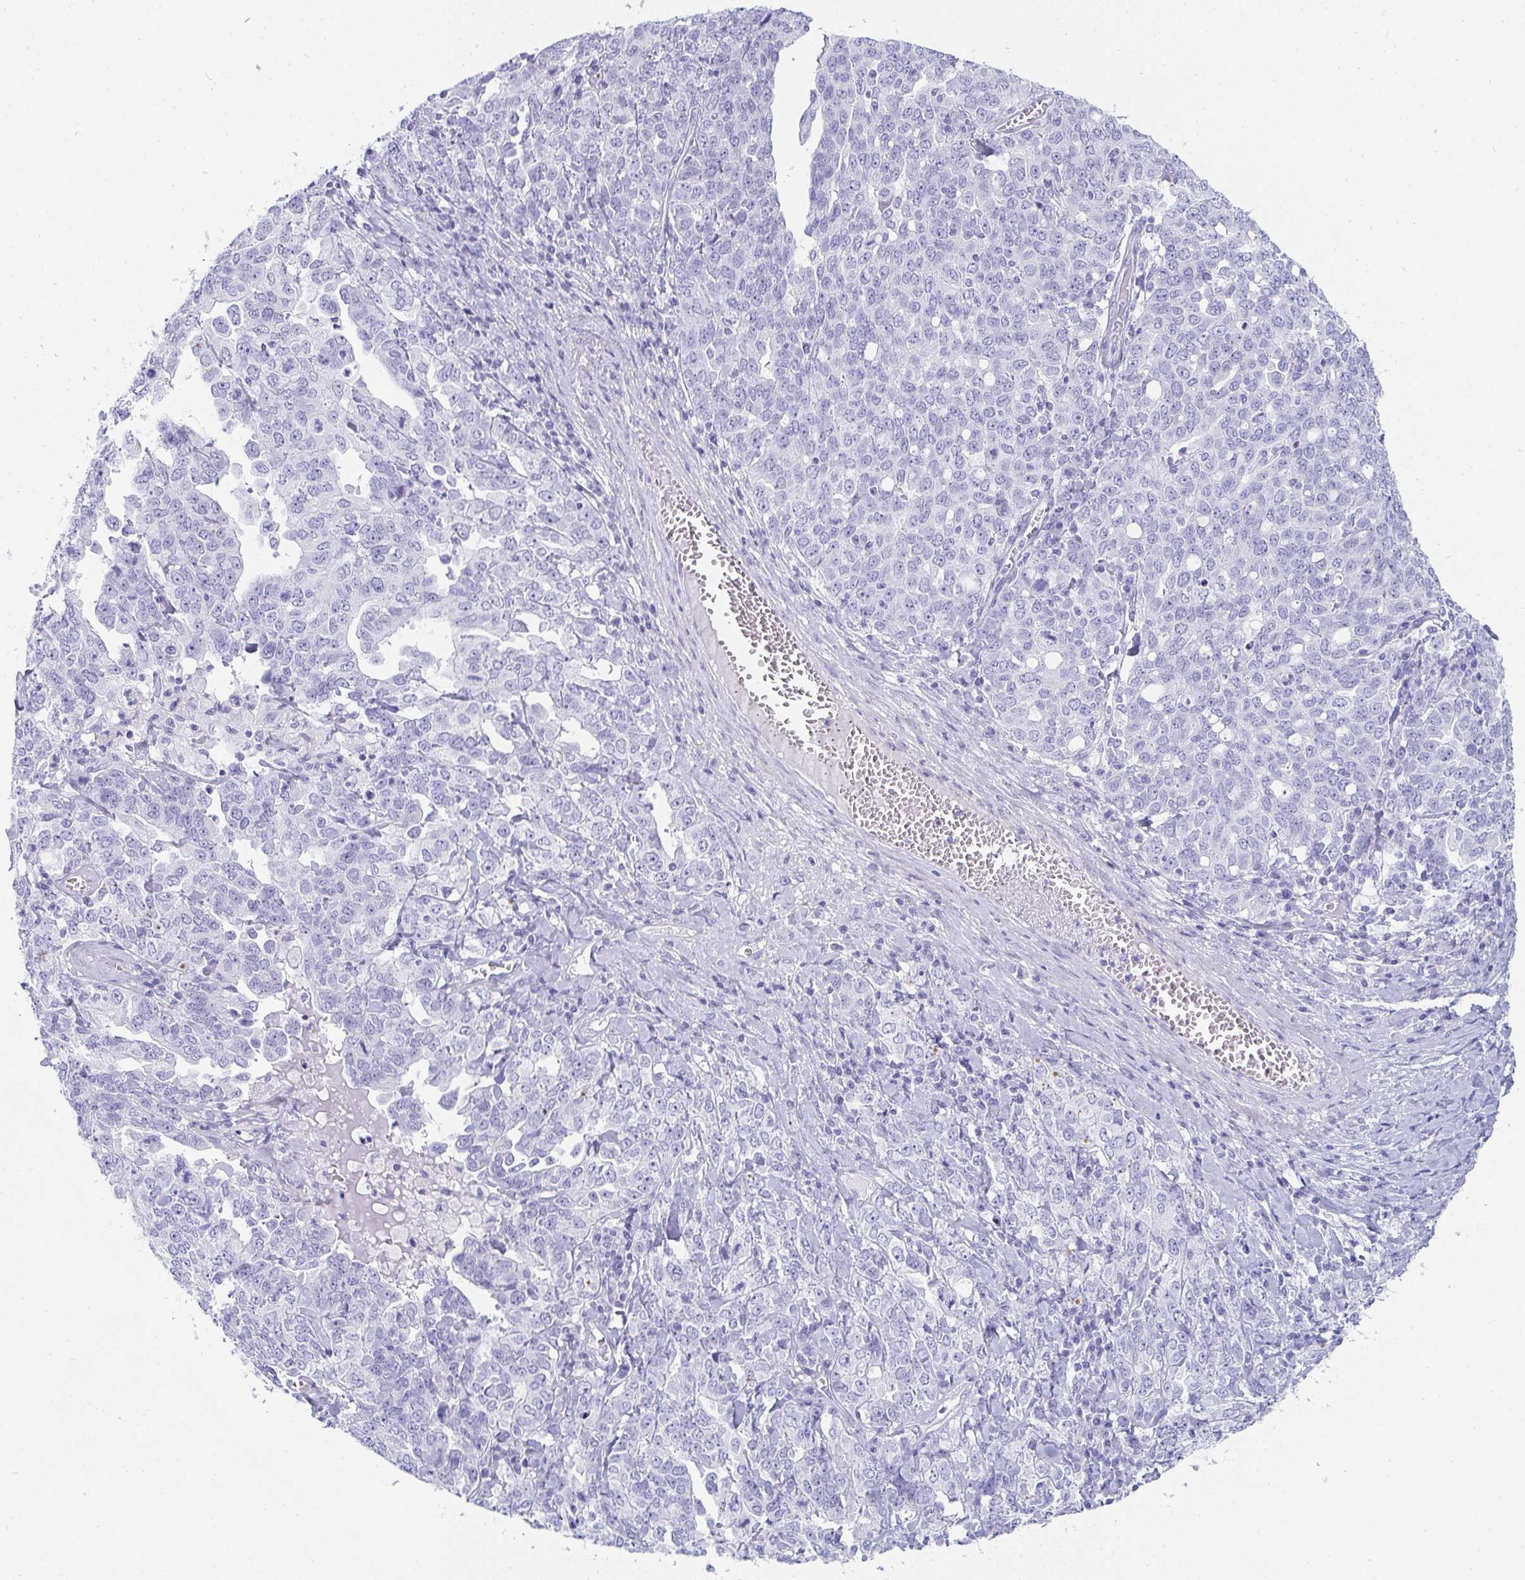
{"staining": {"intensity": "negative", "quantity": "none", "location": "none"}, "tissue": "ovarian cancer", "cell_type": "Tumor cells", "image_type": "cancer", "snomed": [{"axis": "morphology", "description": "Carcinoma, endometroid"}, {"axis": "topography", "description": "Ovary"}], "caption": "The micrograph exhibits no significant staining in tumor cells of ovarian endometroid carcinoma.", "gene": "PRND", "patient": {"sex": "female", "age": 62}}